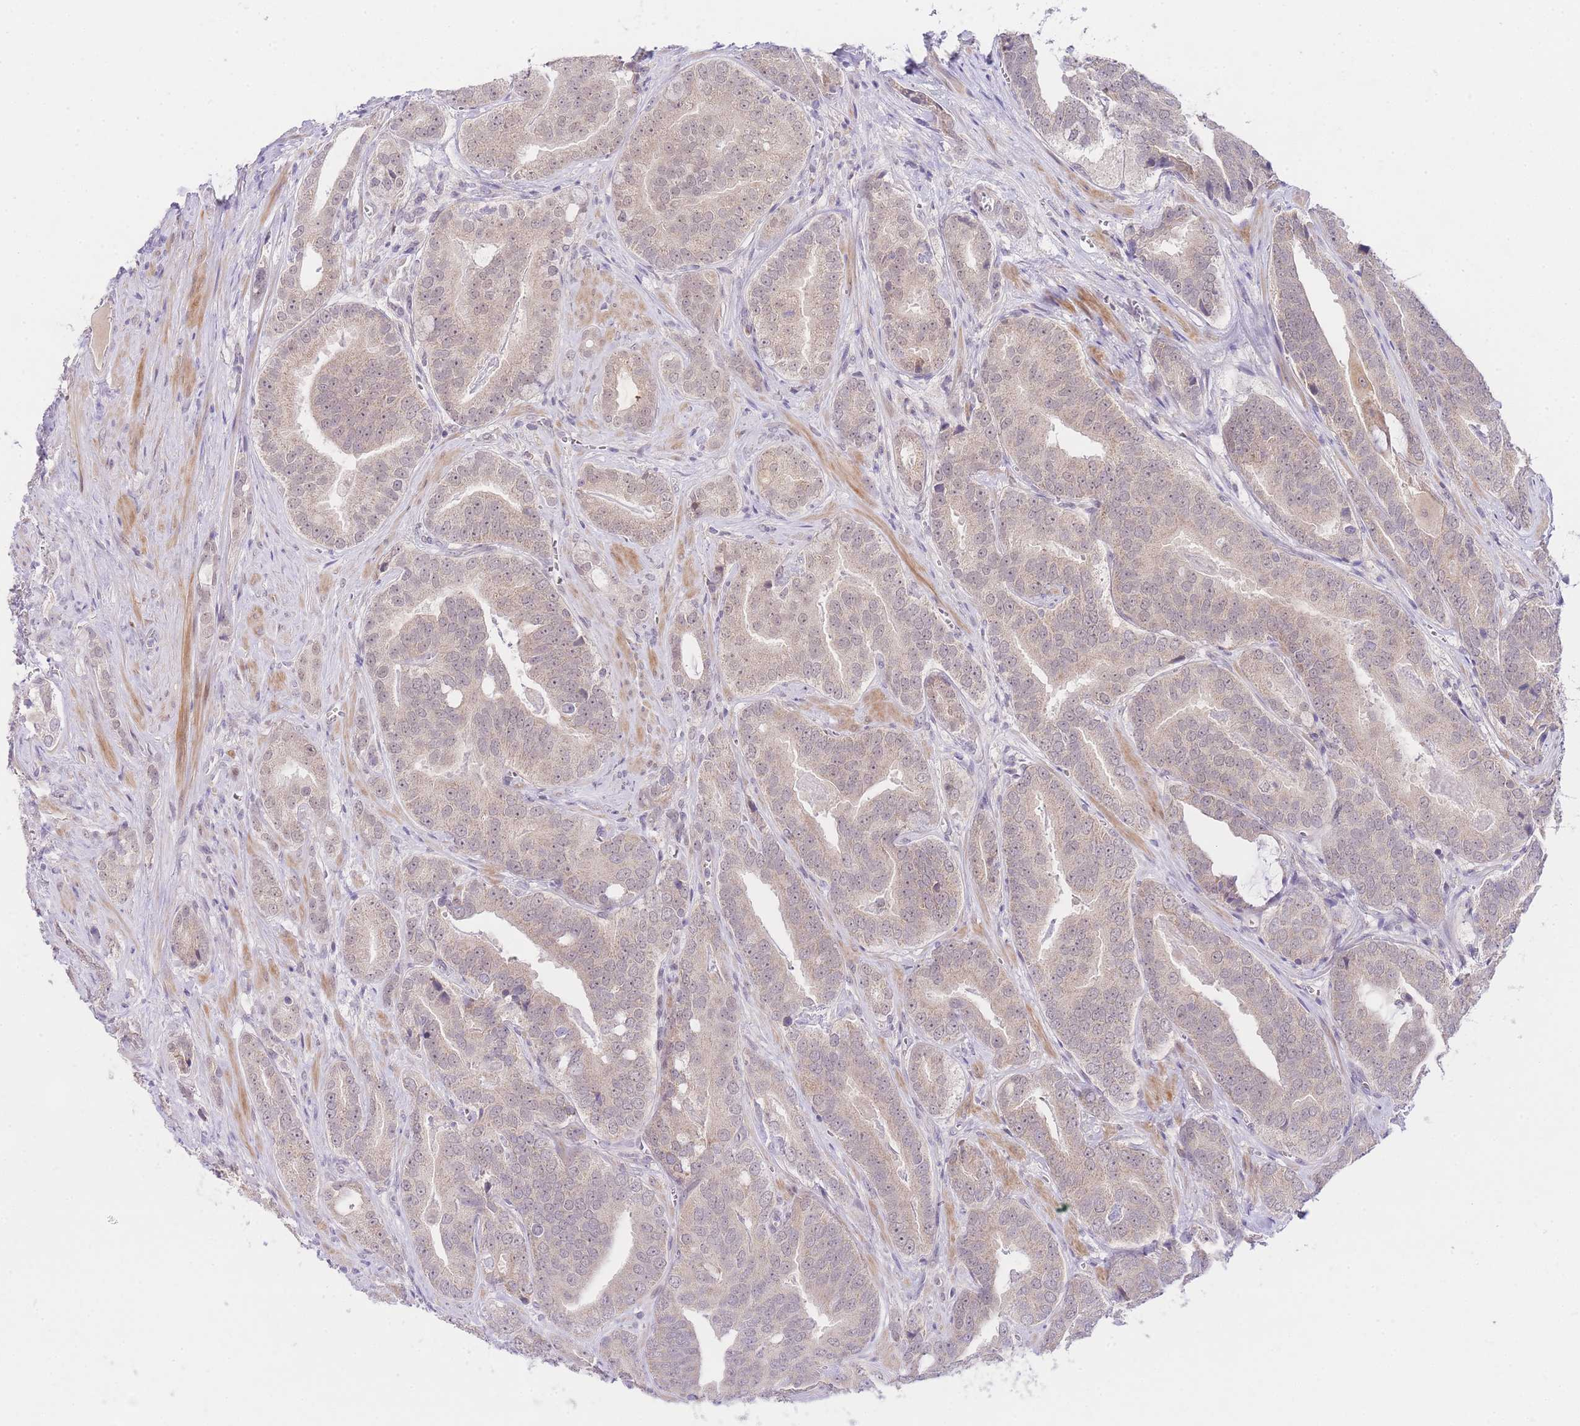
{"staining": {"intensity": "weak", "quantity": "<25%", "location": "cytoplasmic/membranous,nuclear"}, "tissue": "prostate cancer", "cell_type": "Tumor cells", "image_type": "cancer", "snomed": [{"axis": "morphology", "description": "Adenocarcinoma, High grade"}, {"axis": "topography", "description": "Prostate"}], "caption": "IHC image of prostate high-grade adenocarcinoma stained for a protein (brown), which exhibits no positivity in tumor cells. (DAB immunohistochemistry (IHC) visualized using brightfield microscopy, high magnification).", "gene": "SLC25A33", "patient": {"sex": "male", "age": 55}}